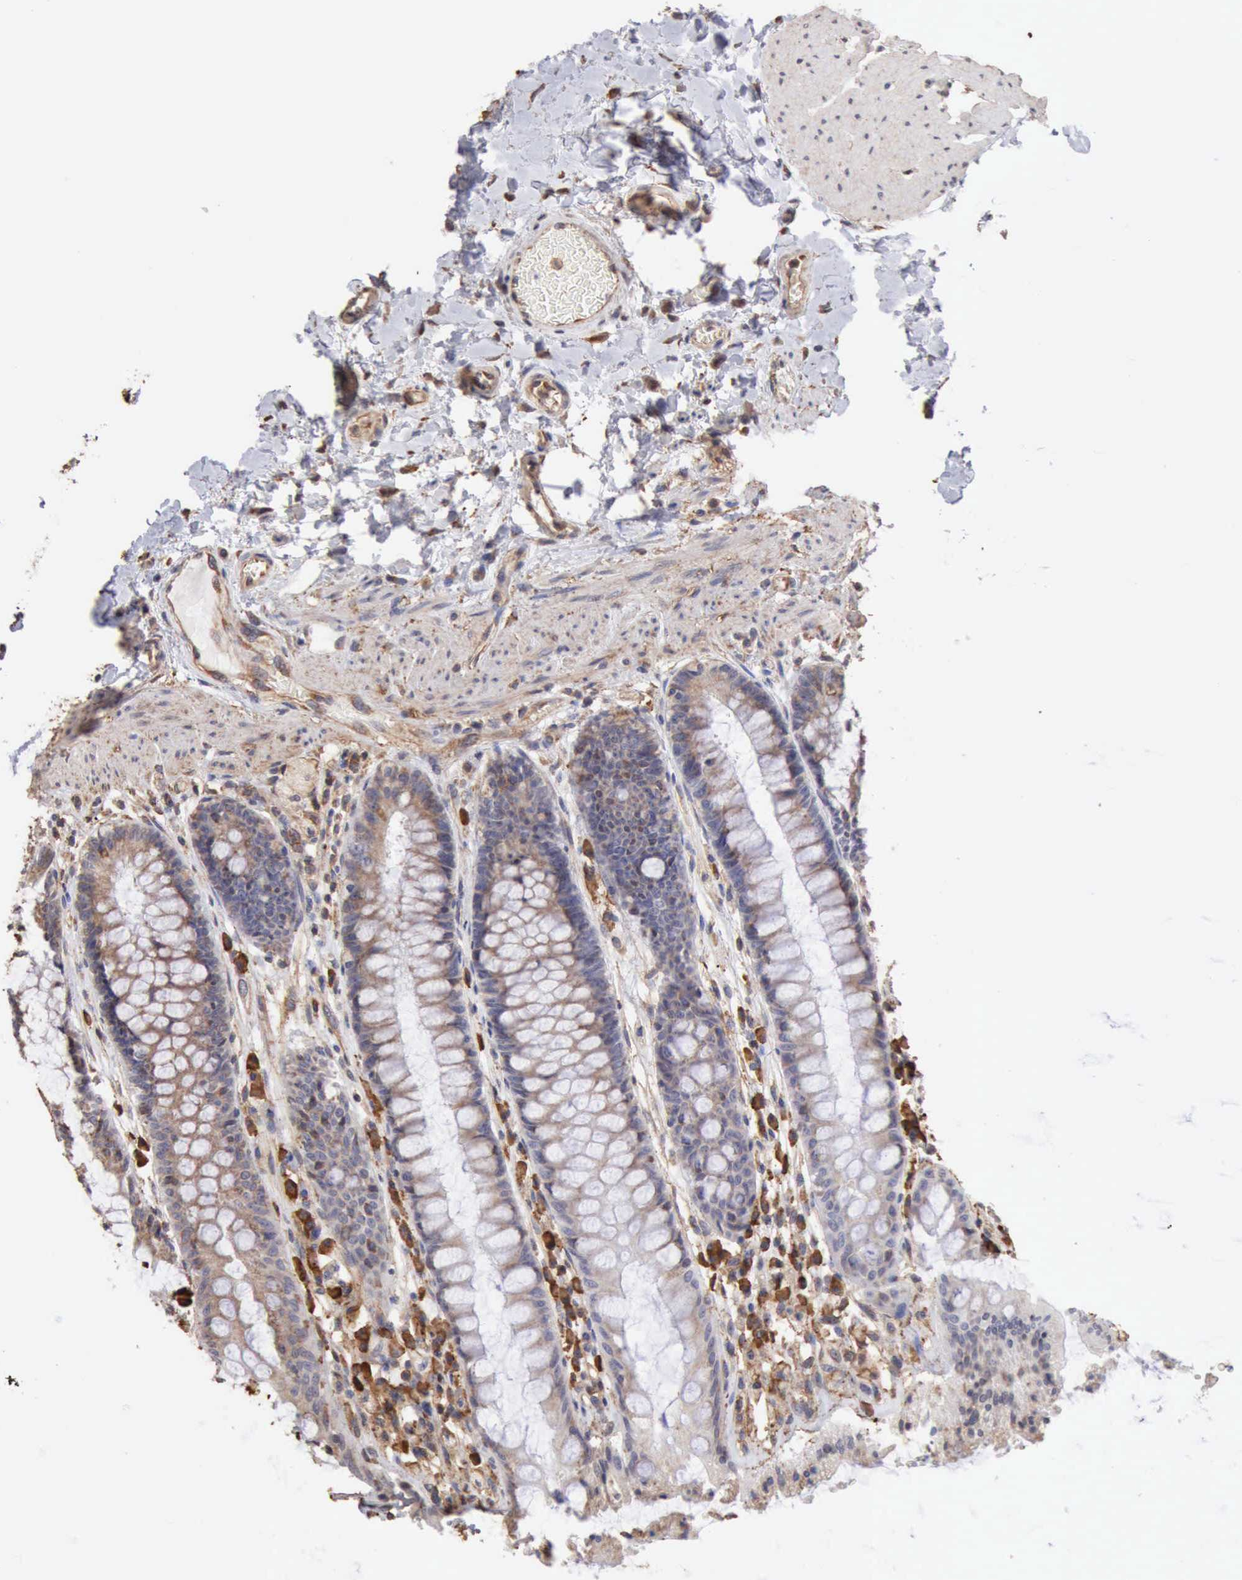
{"staining": {"intensity": "negative", "quantity": "none", "location": "none"}, "tissue": "rectum", "cell_type": "Glandular cells", "image_type": "normal", "snomed": [{"axis": "morphology", "description": "Normal tissue, NOS"}, {"axis": "topography", "description": "Rectum"}], "caption": "This micrograph is of unremarkable rectum stained with IHC to label a protein in brown with the nuclei are counter-stained blue. There is no positivity in glandular cells. (DAB (3,3'-diaminobenzidine) immunohistochemistry with hematoxylin counter stain).", "gene": "GPR101", "patient": {"sex": "female", "age": 46}}